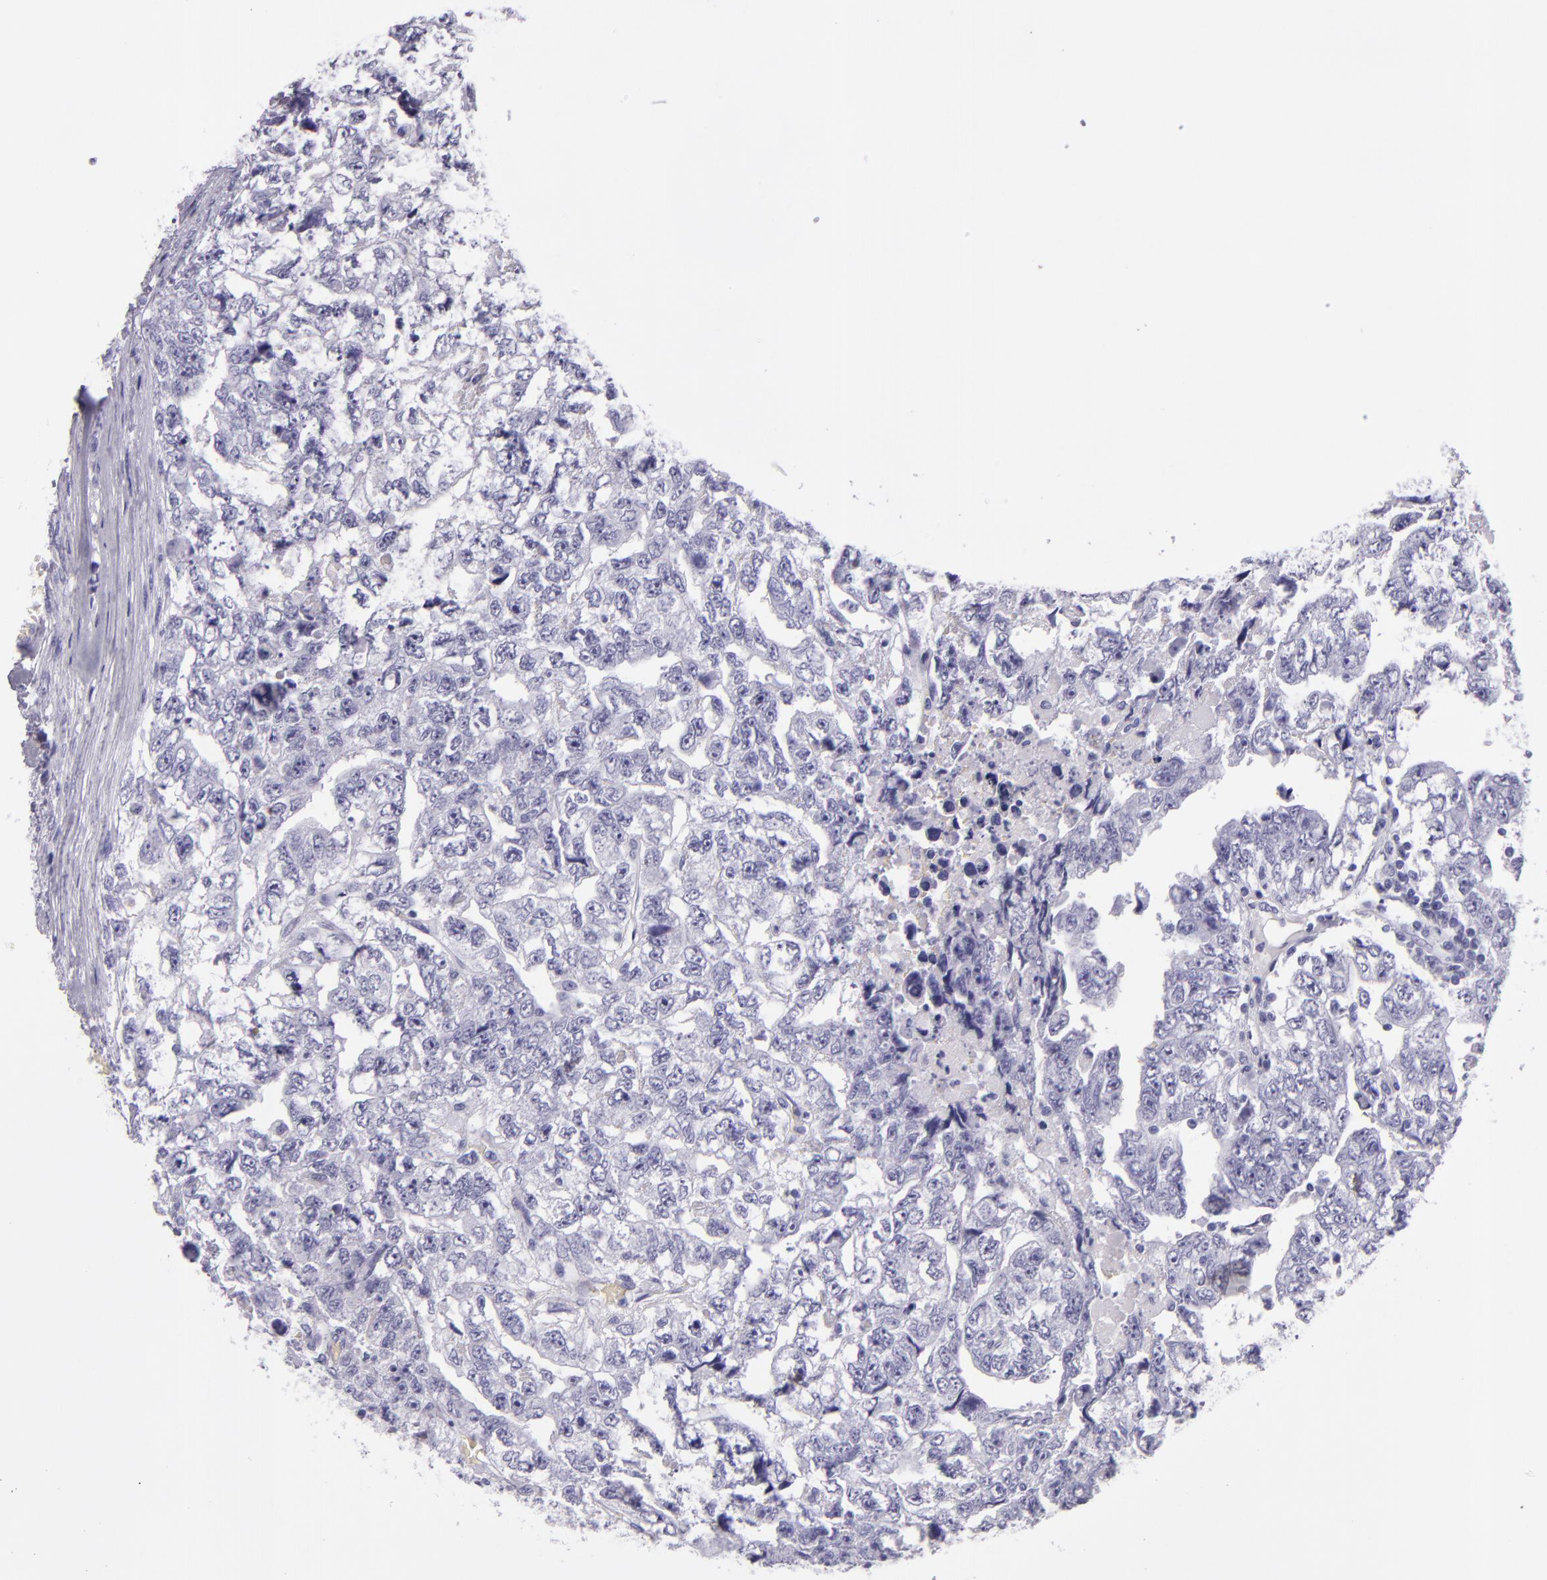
{"staining": {"intensity": "negative", "quantity": "none", "location": "none"}, "tissue": "testis cancer", "cell_type": "Tumor cells", "image_type": "cancer", "snomed": [{"axis": "morphology", "description": "Carcinoma, Embryonal, NOS"}, {"axis": "topography", "description": "Testis"}], "caption": "Immunohistochemical staining of testis cancer shows no significant expression in tumor cells.", "gene": "CR2", "patient": {"sex": "male", "age": 36}}